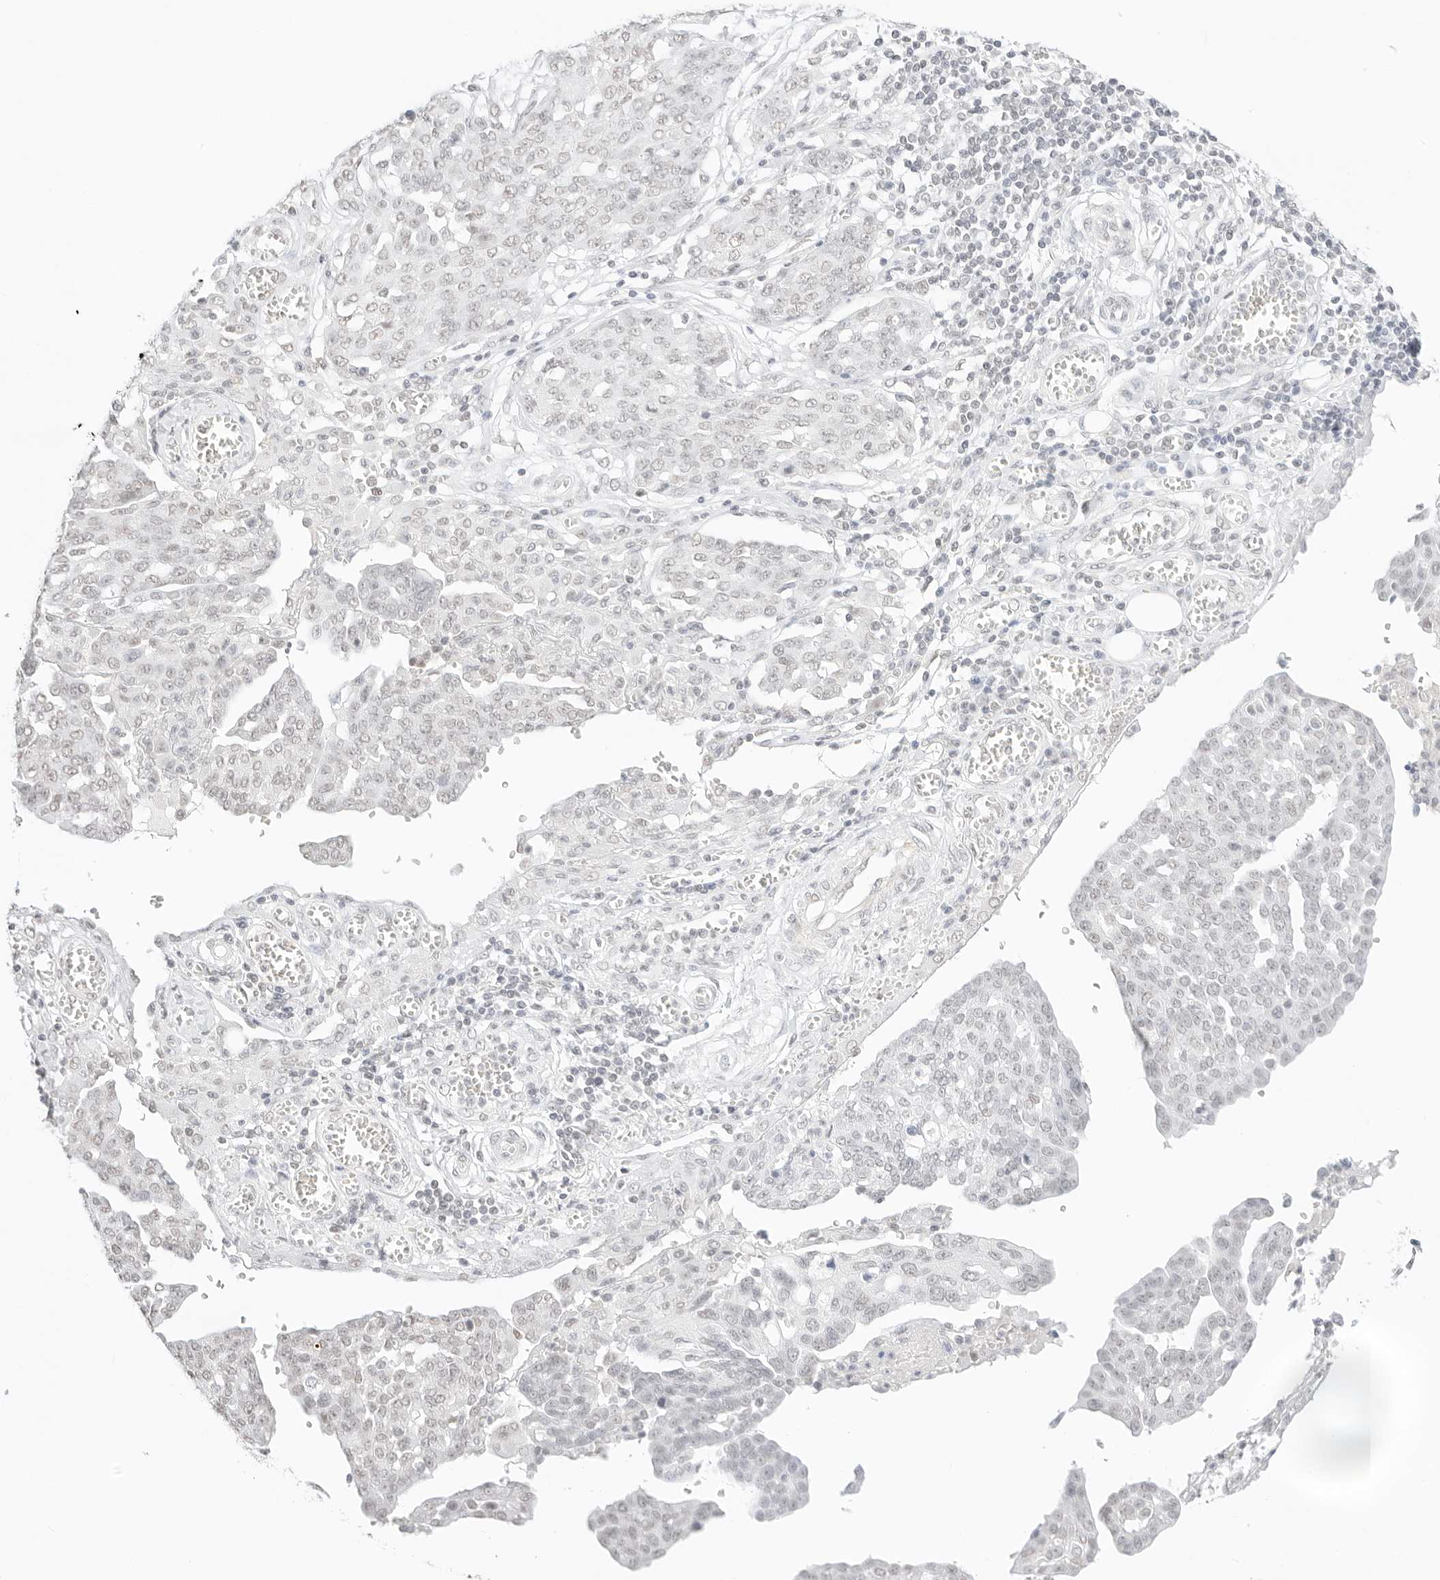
{"staining": {"intensity": "negative", "quantity": "none", "location": "none"}, "tissue": "ovarian cancer", "cell_type": "Tumor cells", "image_type": "cancer", "snomed": [{"axis": "morphology", "description": "Cystadenocarcinoma, serous, NOS"}, {"axis": "topography", "description": "Soft tissue"}, {"axis": "topography", "description": "Ovary"}], "caption": "Immunohistochemistry (IHC) histopathology image of ovarian cancer (serous cystadenocarcinoma) stained for a protein (brown), which reveals no expression in tumor cells.", "gene": "FBLN5", "patient": {"sex": "female", "age": 57}}